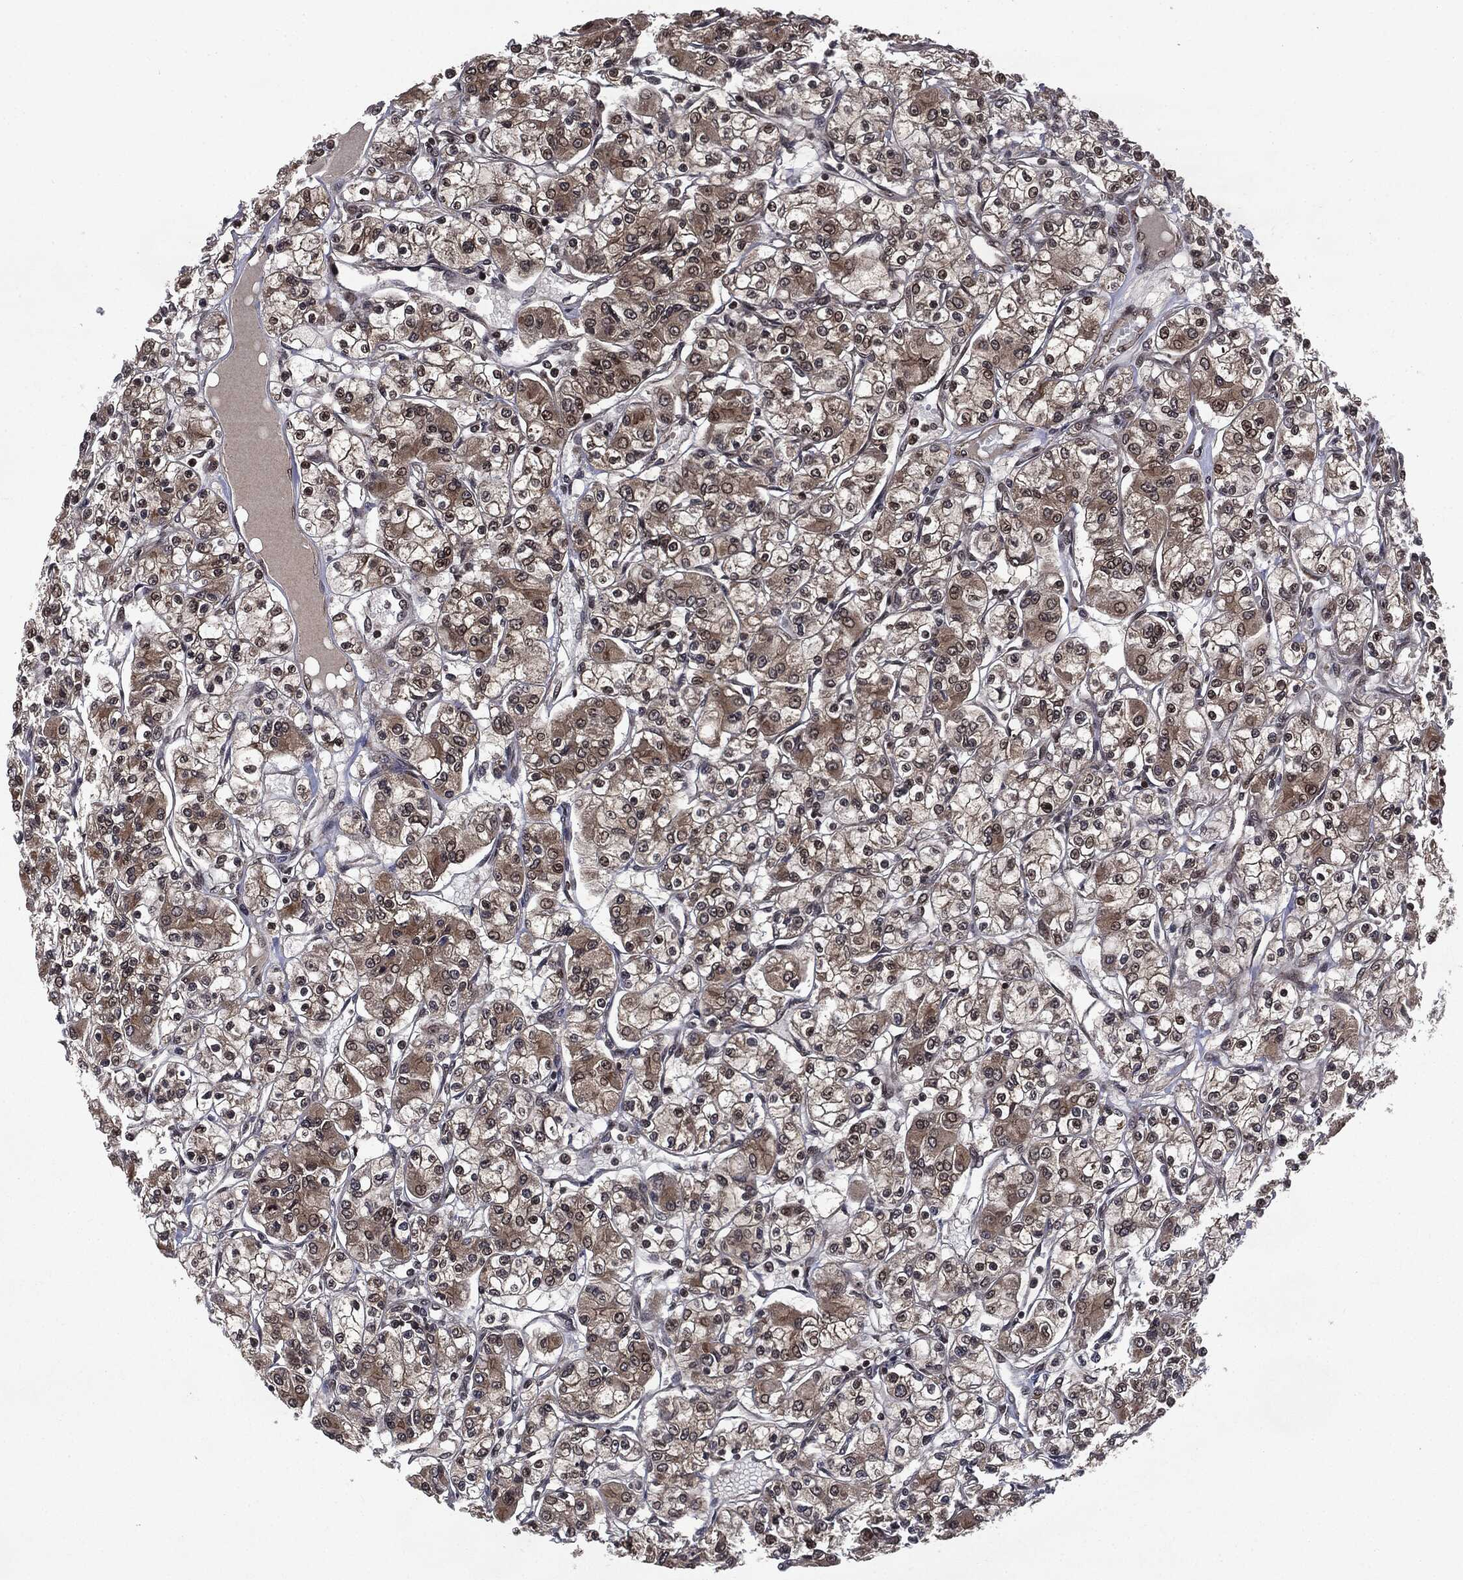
{"staining": {"intensity": "moderate", "quantity": "25%-75%", "location": "cytoplasmic/membranous"}, "tissue": "renal cancer", "cell_type": "Tumor cells", "image_type": "cancer", "snomed": [{"axis": "morphology", "description": "Adenocarcinoma, NOS"}, {"axis": "topography", "description": "Kidney"}], "caption": "The photomicrograph displays a brown stain indicating the presence of a protein in the cytoplasmic/membranous of tumor cells in renal cancer. (brown staining indicates protein expression, while blue staining denotes nuclei).", "gene": "STAU2", "patient": {"sex": "female", "age": 59}}